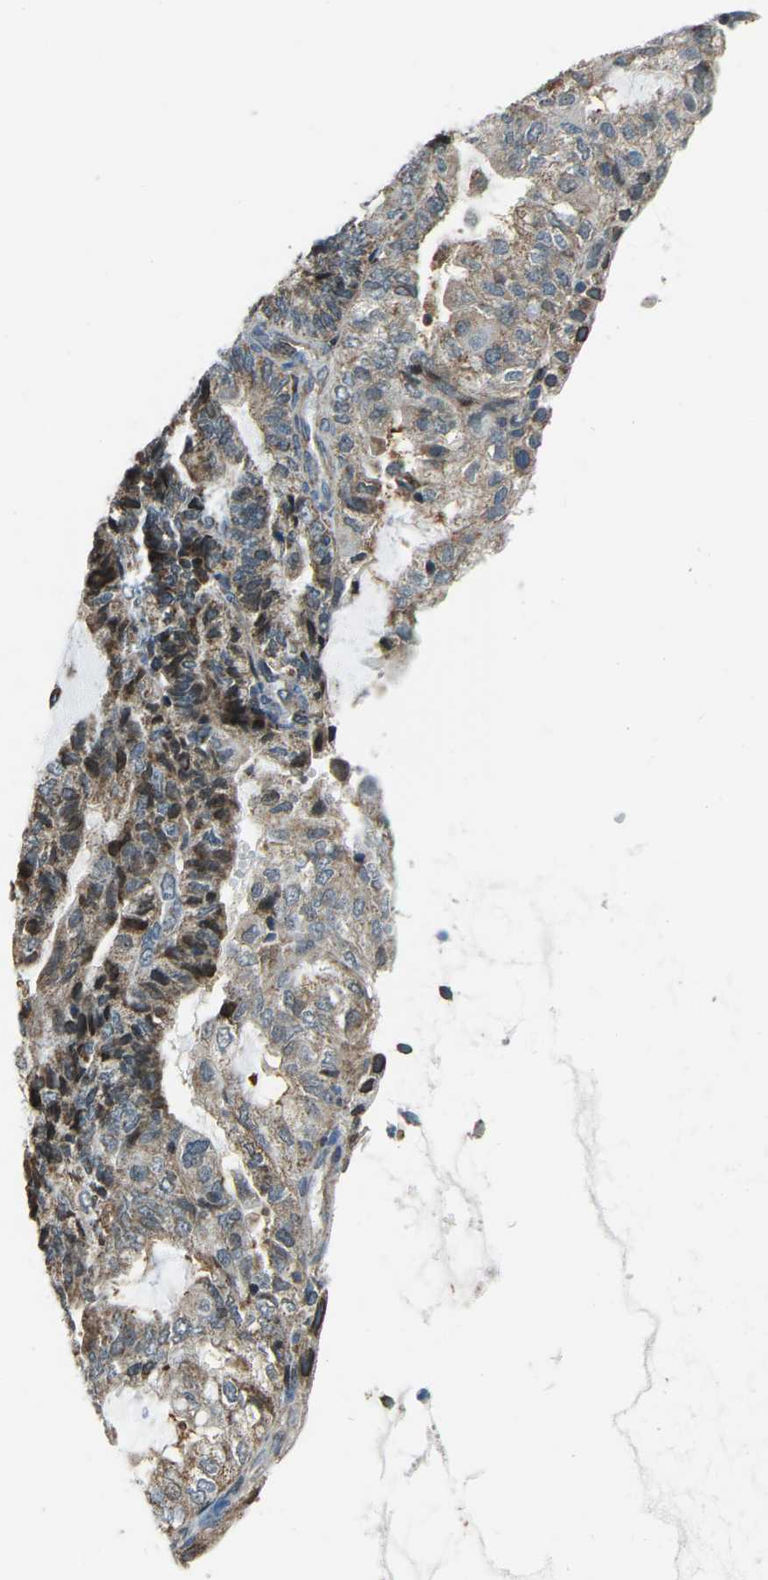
{"staining": {"intensity": "weak", "quantity": ">75%", "location": "cytoplasmic/membranous"}, "tissue": "endometrial cancer", "cell_type": "Tumor cells", "image_type": "cancer", "snomed": [{"axis": "morphology", "description": "Adenocarcinoma, NOS"}, {"axis": "topography", "description": "Endometrium"}], "caption": "Immunohistochemistry (IHC) image of neoplastic tissue: endometrial cancer stained using immunohistochemistry (IHC) reveals low levels of weak protein expression localized specifically in the cytoplasmic/membranous of tumor cells, appearing as a cytoplasmic/membranous brown color.", "gene": "RBM33", "patient": {"sex": "female", "age": 81}}